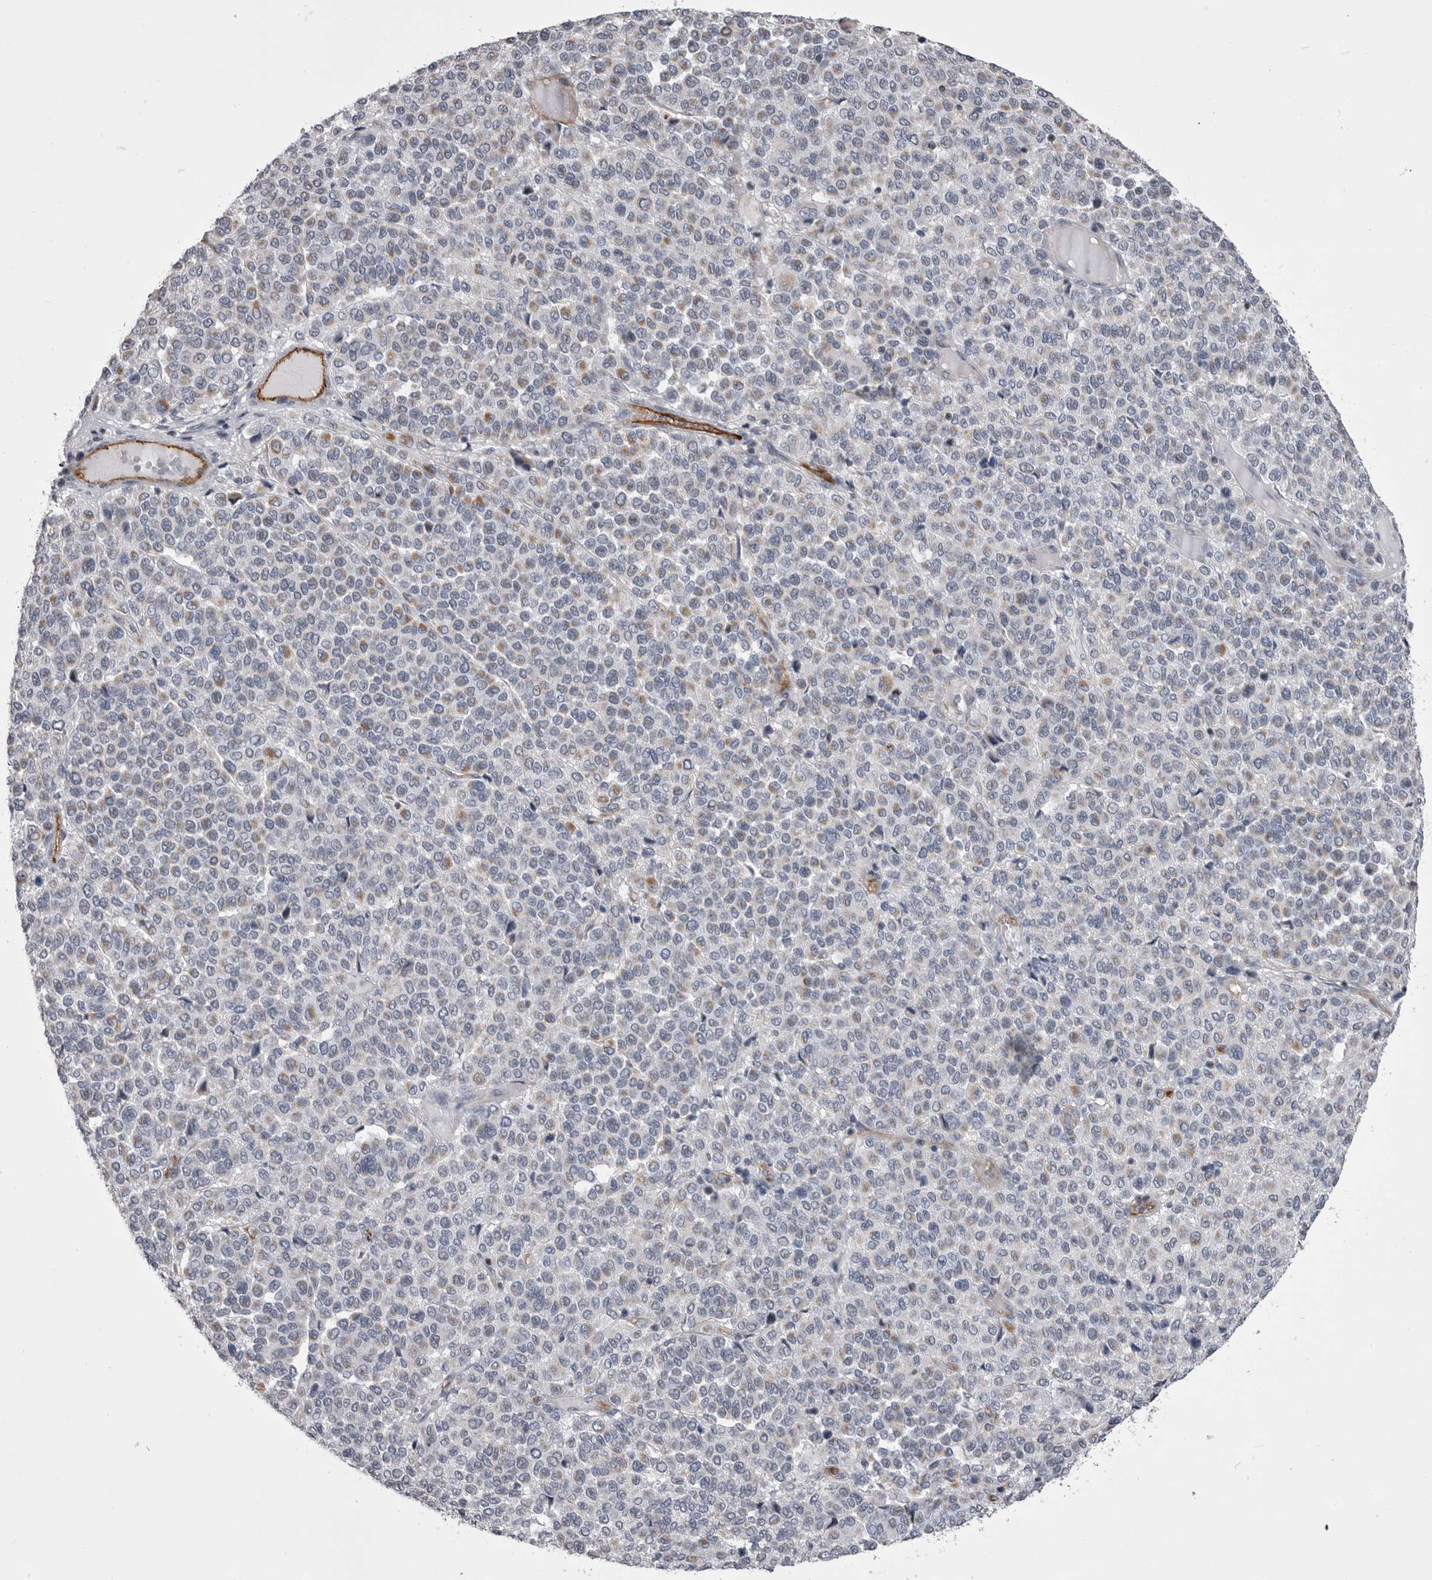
{"staining": {"intensity": "moderate", "quantity": "<25%", "location": "cytoplasmic/membranous"}, "tissue": "melanoma", "cell_type": "Tumor cells", "image_type": "cancer", "snomed": [{"axis": "morphology", "description": "Malignant melanoma, Metastatic site"}, {"axis": "topography", "description": "Pancreas"}], "caption": "Moderate cytoplasmic/membranous protein positivity is appreciated in about <25% of tumor cells in malignant melanoma (metastatic site). The staining is performed using DAB (3,3'-diaminobenzidine) brown chromogen to label protein expression. The nuclei are counter-stained blue using hematoxylin.", "gene": "OPLAH", "patient": {"sex": "female", "age": 30}}